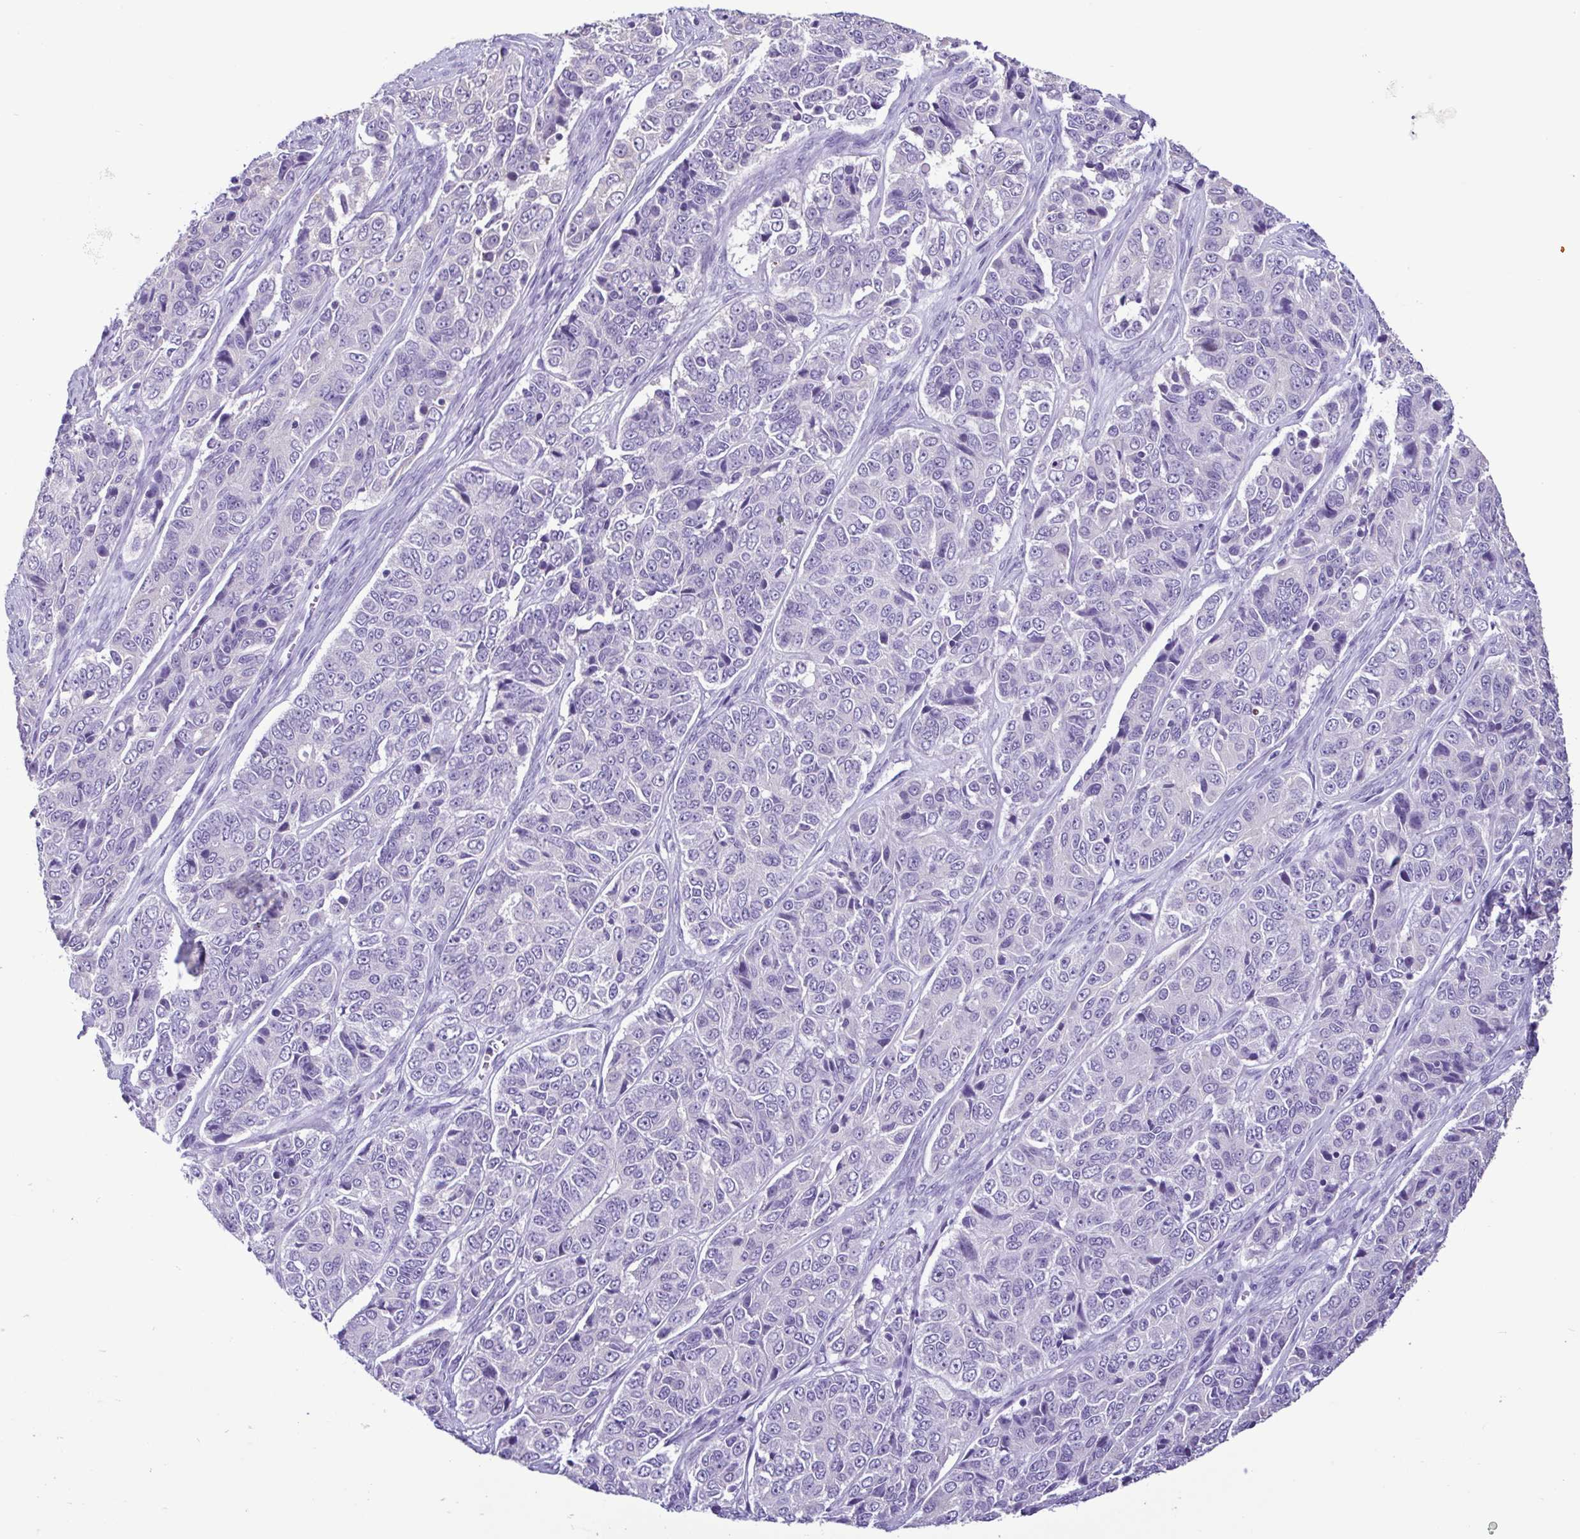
{"staining": {"intensity": "negative", "quantity": "none", "location": "none"}, "tissue": "ovarian cancer", "cell_type": "Tumor cells", "image_type": "cancer", "snomed": [{"axis": "morphology", "description": "Carcinoma, endometroid"}, {"axis": "topography", "description": "Ovary"}], "caption": "An immunohistochemistry (IHC) histopathology image of ovarian cancer is shown. There is no staining in tumor cells of ovarian cancer.", "gene": "CBY2", "patient": {"sex": "female", "age": 51}}